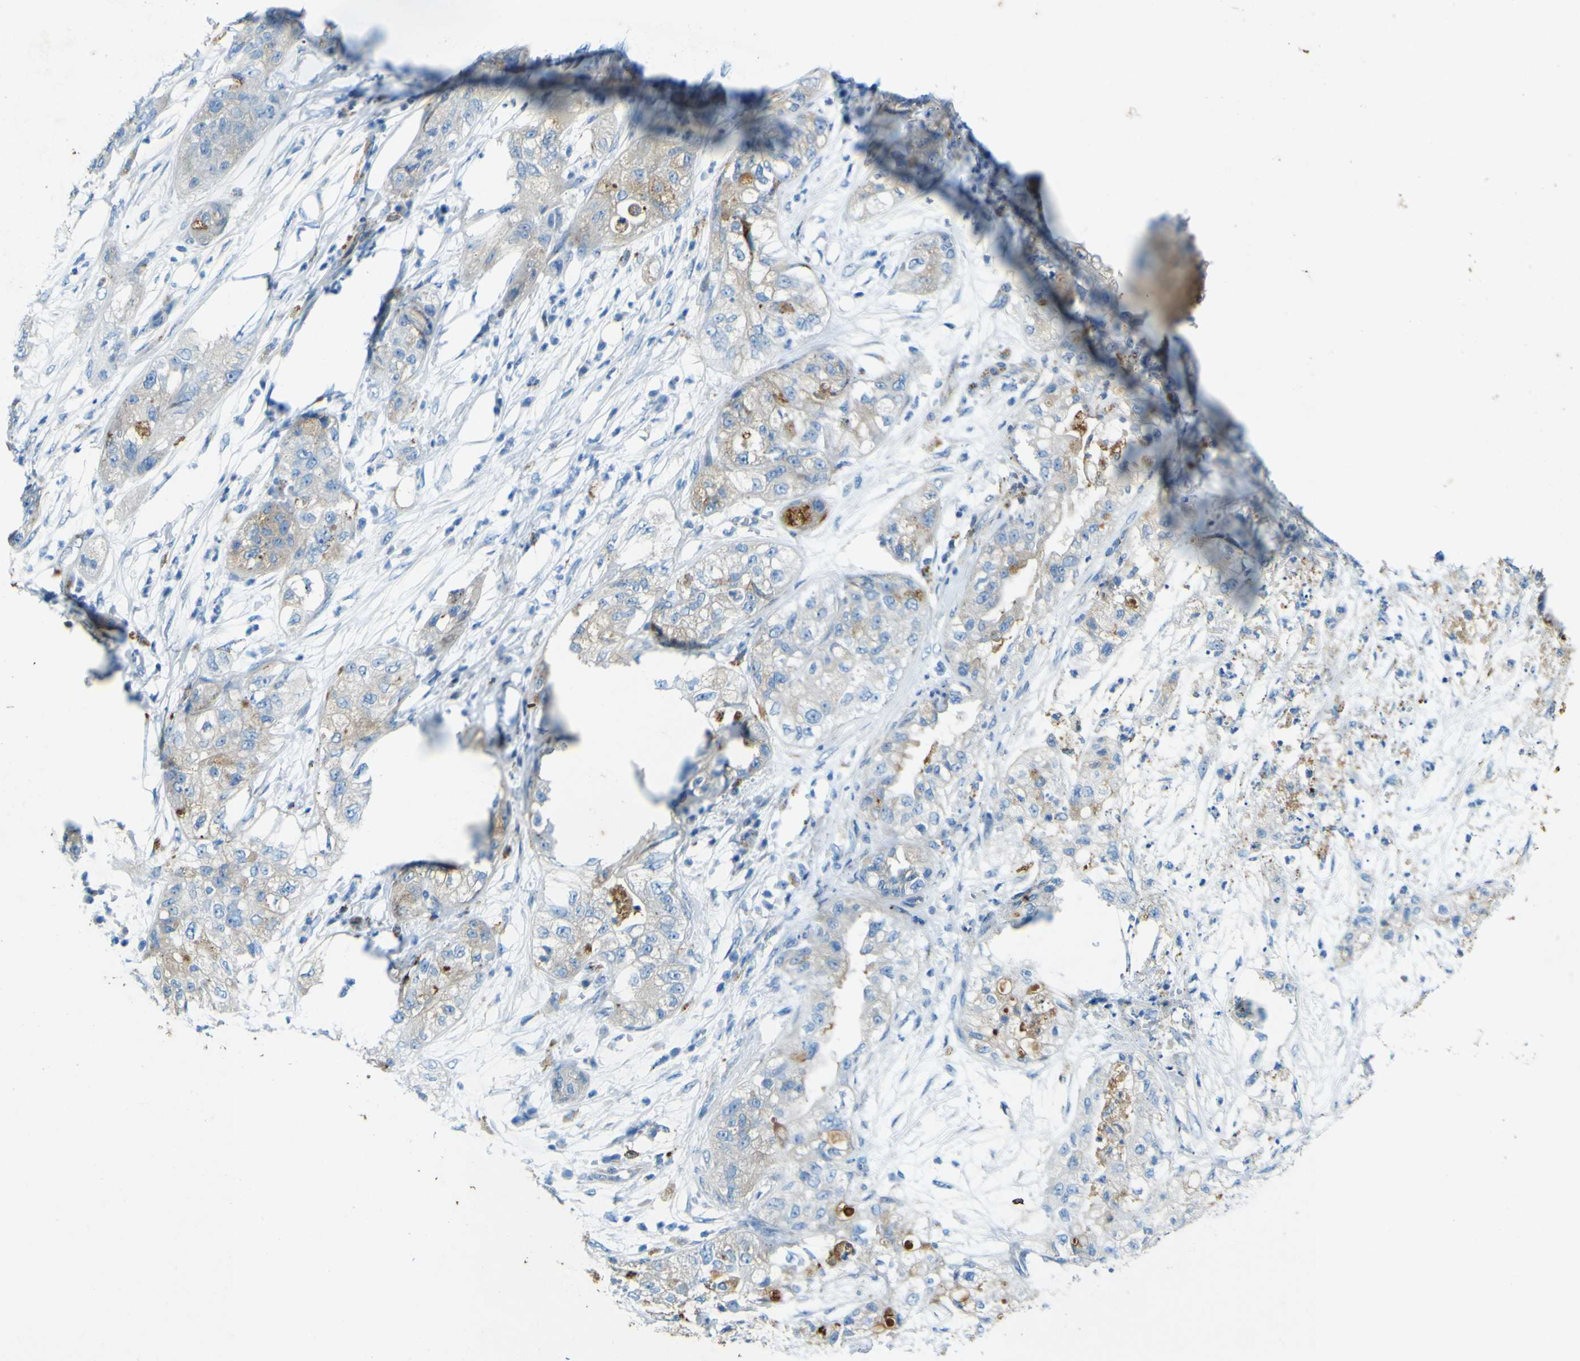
{"staining": {"intensity": "negative", "quantity": "none", "location": "none"}, "tissue": "pancreatic cancer", "cell_type": "Tumor cells", "image_type": "cancer", "snomed": [{"axis": "morphology", "description": "Adenocarcinoma, NOS"}, {"axis": "topography", "description": "Pancreas"}], "caption": "There is no significant positivity in tumor cells of adenocarcinoma (pancreatic). (IHC, brightfield microscopy, high magnification).", "gene": "PDE9A", "patient": {"sex": "female", "age": 78}}